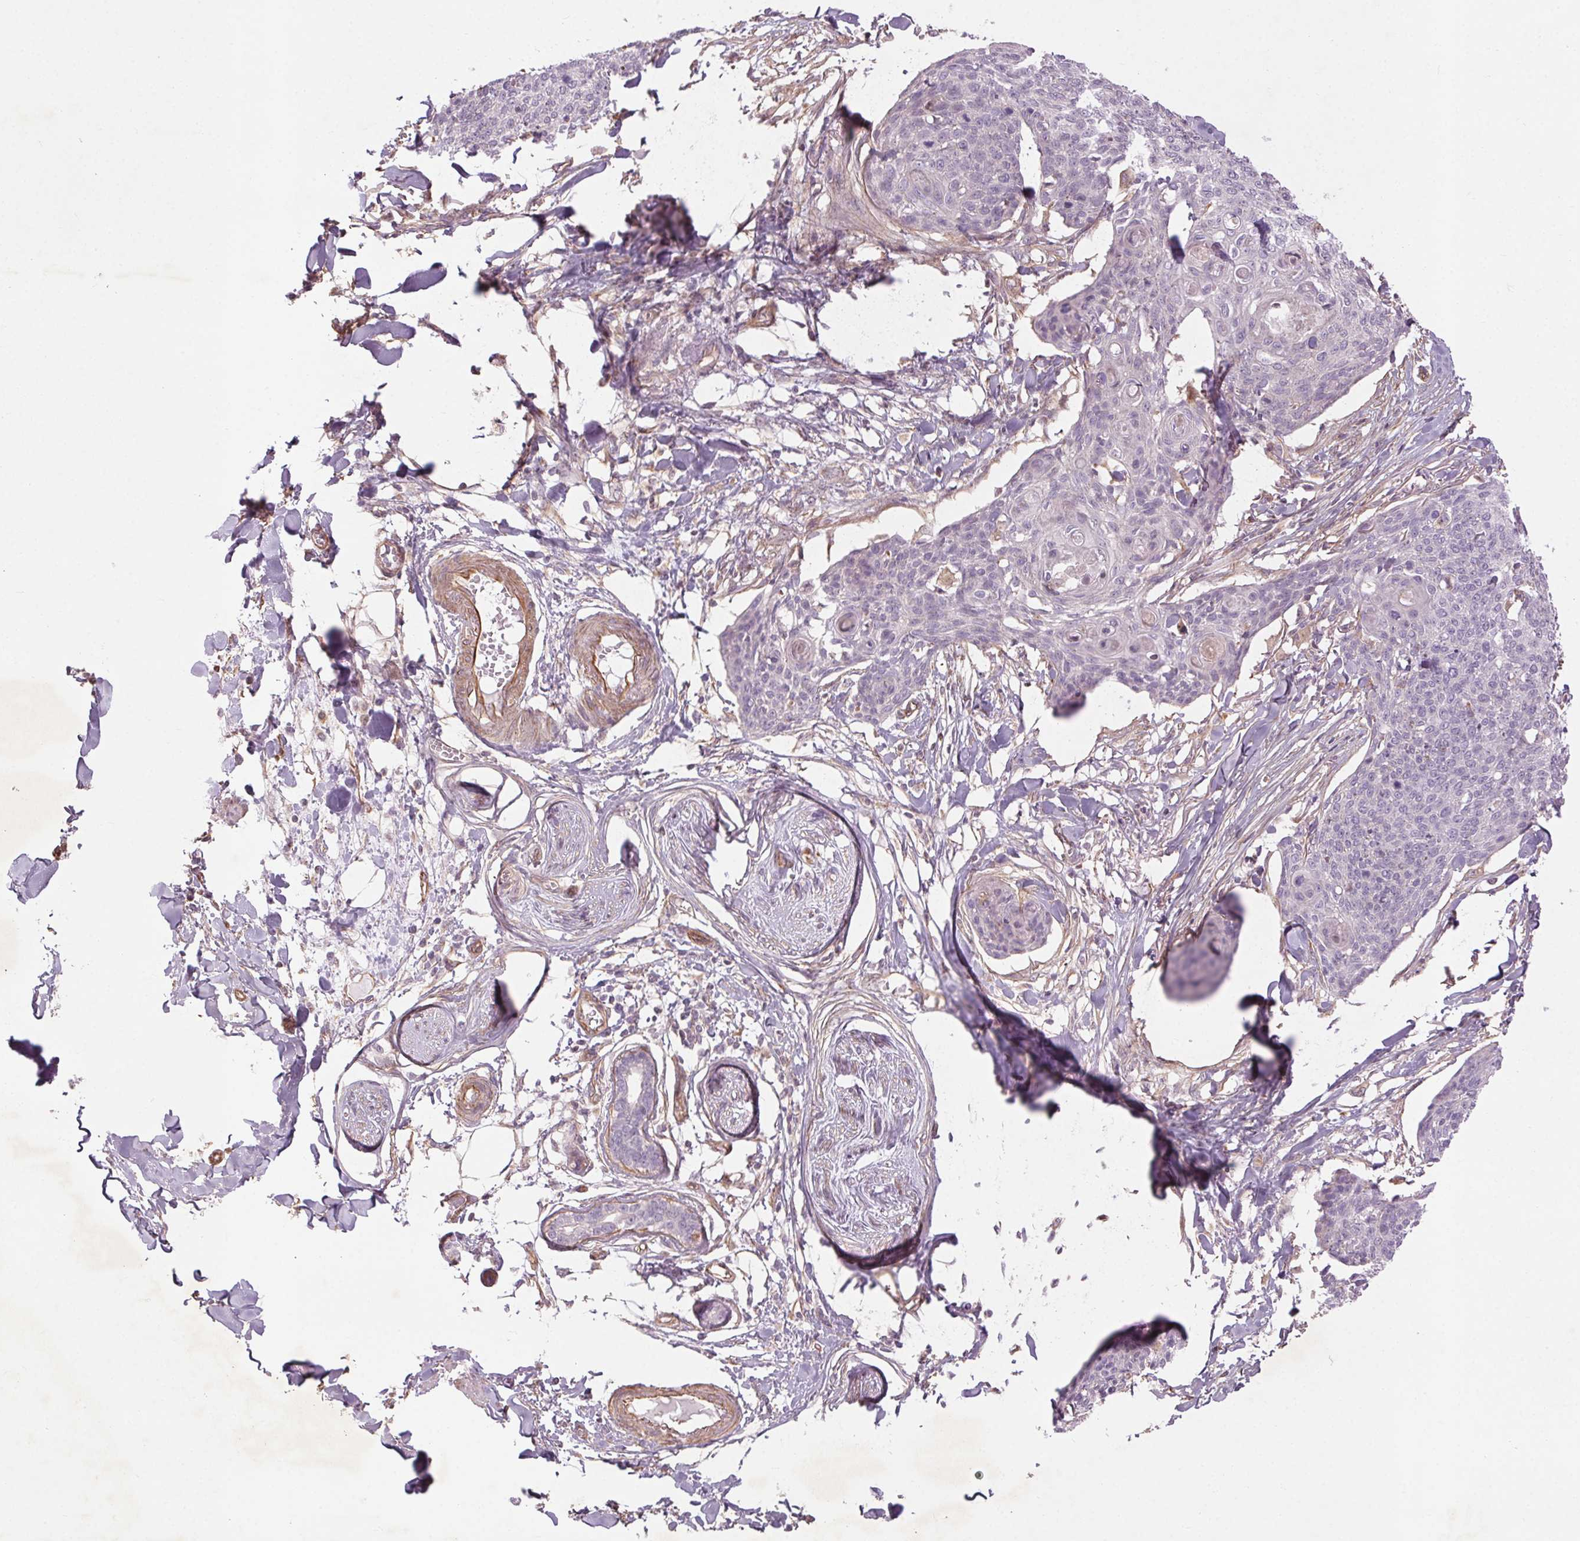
{"staining": {"intensity": "negative", "quantity": "none", "location": "none"}, "tissue": "skin cancer", "cell_type": "Tumor cells", "image_type": "cancer", "snomed": [{"axis": "morphology", "description": "Squamous cell carcinoma, NOS"}, {"axis": "topography", "description": "Skin"}, {"axis": "topography", "description": "Vulva"}], "caption": "The immunohistochemistry image has no significant expression in tumor cells of skin cancer (squamous cell carcinoma) tissue.", "gene": "CCSER1", "patient": {"sex": "female", "age": 75}}